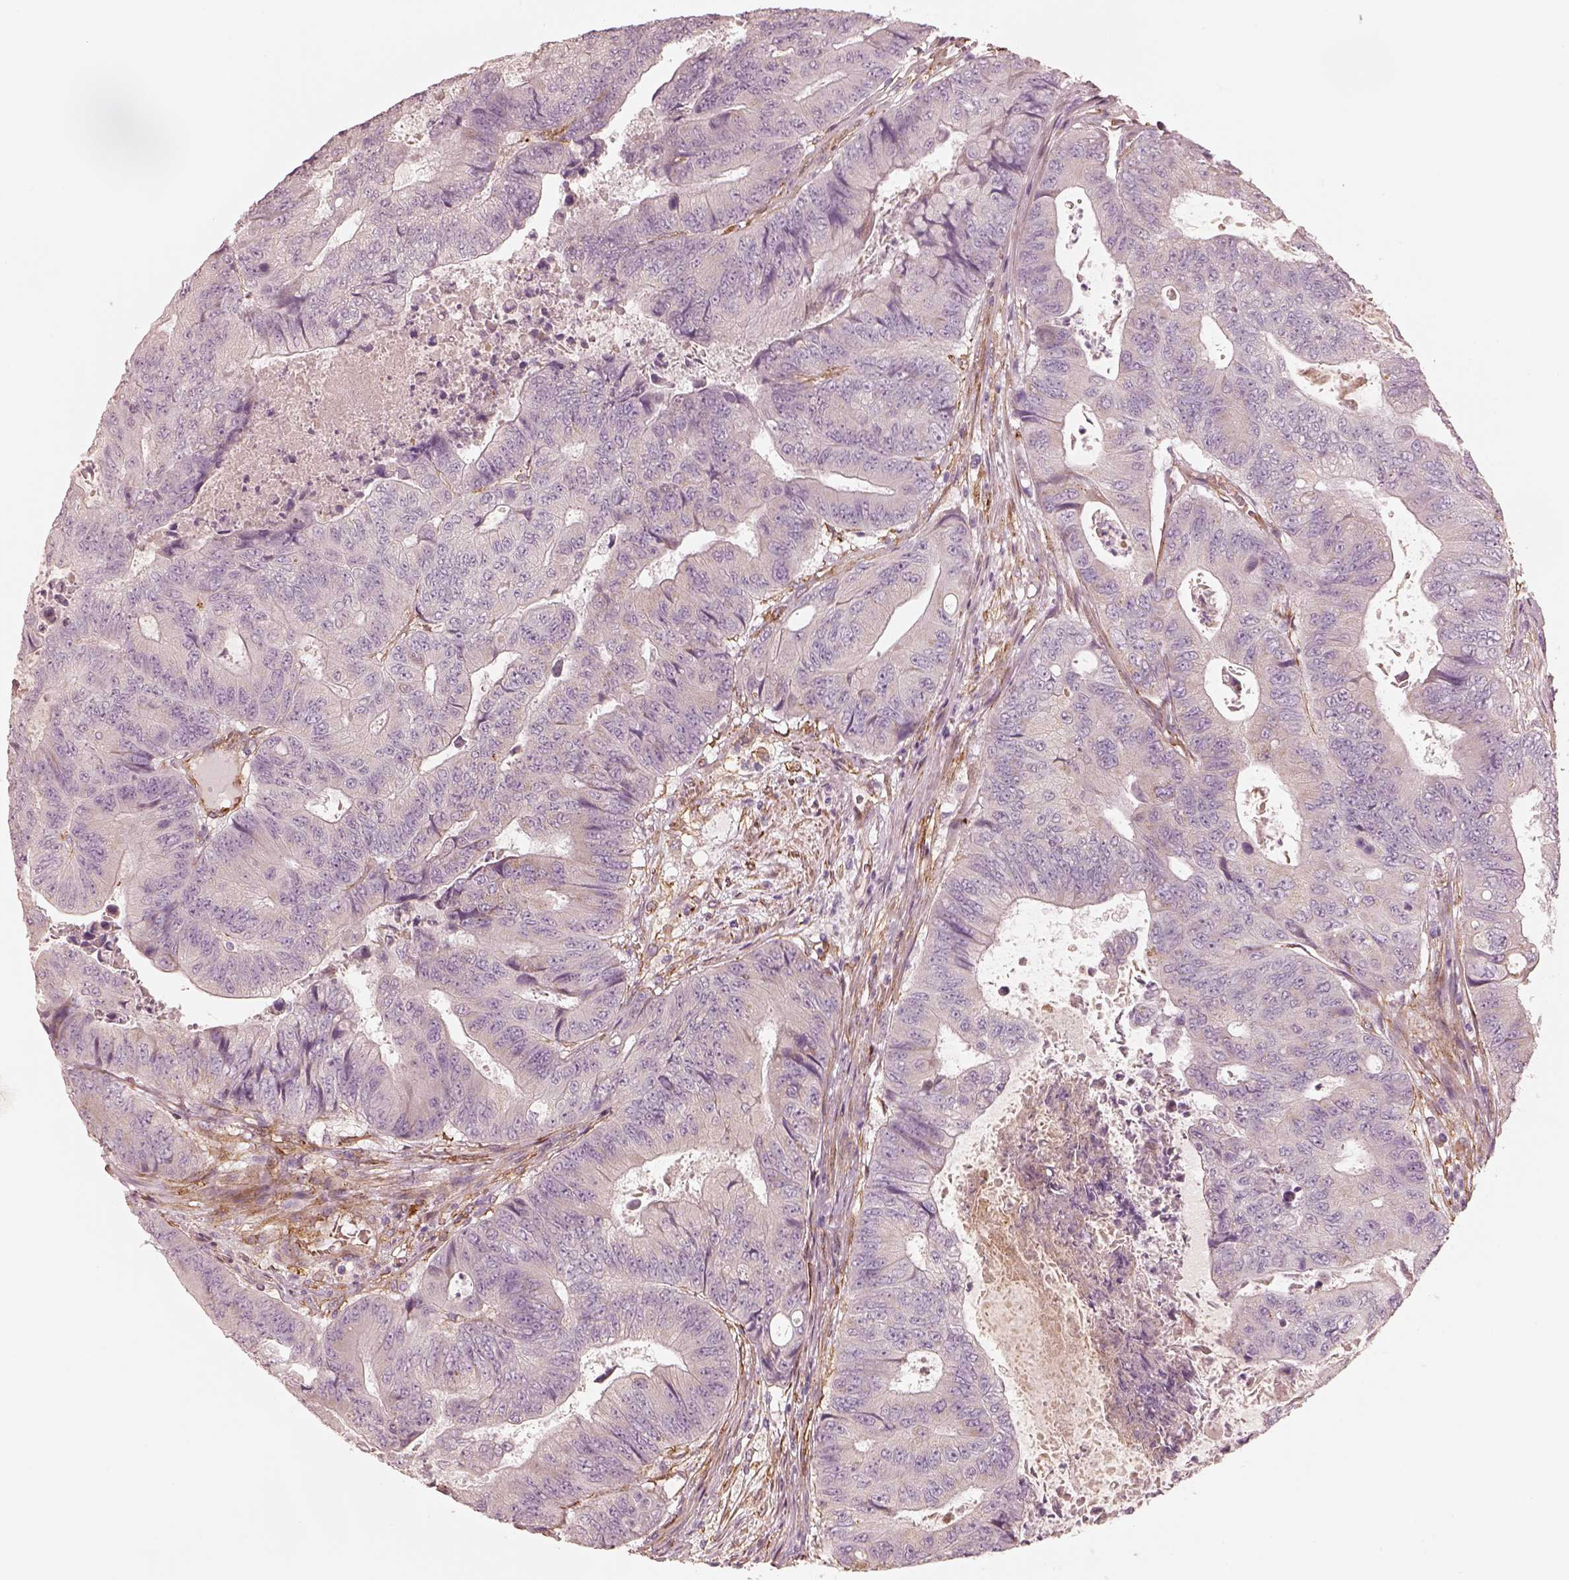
{"staining": {"intensity": "negative", "quantity": "none", "location": "none"}, "tissue": "colorectal cancer", "cell_type": "Tumor cells", "image_type": "cancer", "snomed": [{"axis": "morphology", "description": "Adenocarcinoma, NOS"}, {"axis": "topography", "description": "Colon"}], "caption": "Protein analysis of colorectal adenocarcinoma reveals no significant expression in tumor cells. Brightfield microscopy of IHC stained with DAB (3,3'-diaminobenzidine) (brown) and hematoxylin (blue), captured at high magnification.", "gene": "CRYM", "patient": {"sex": "female", "age": 48}}